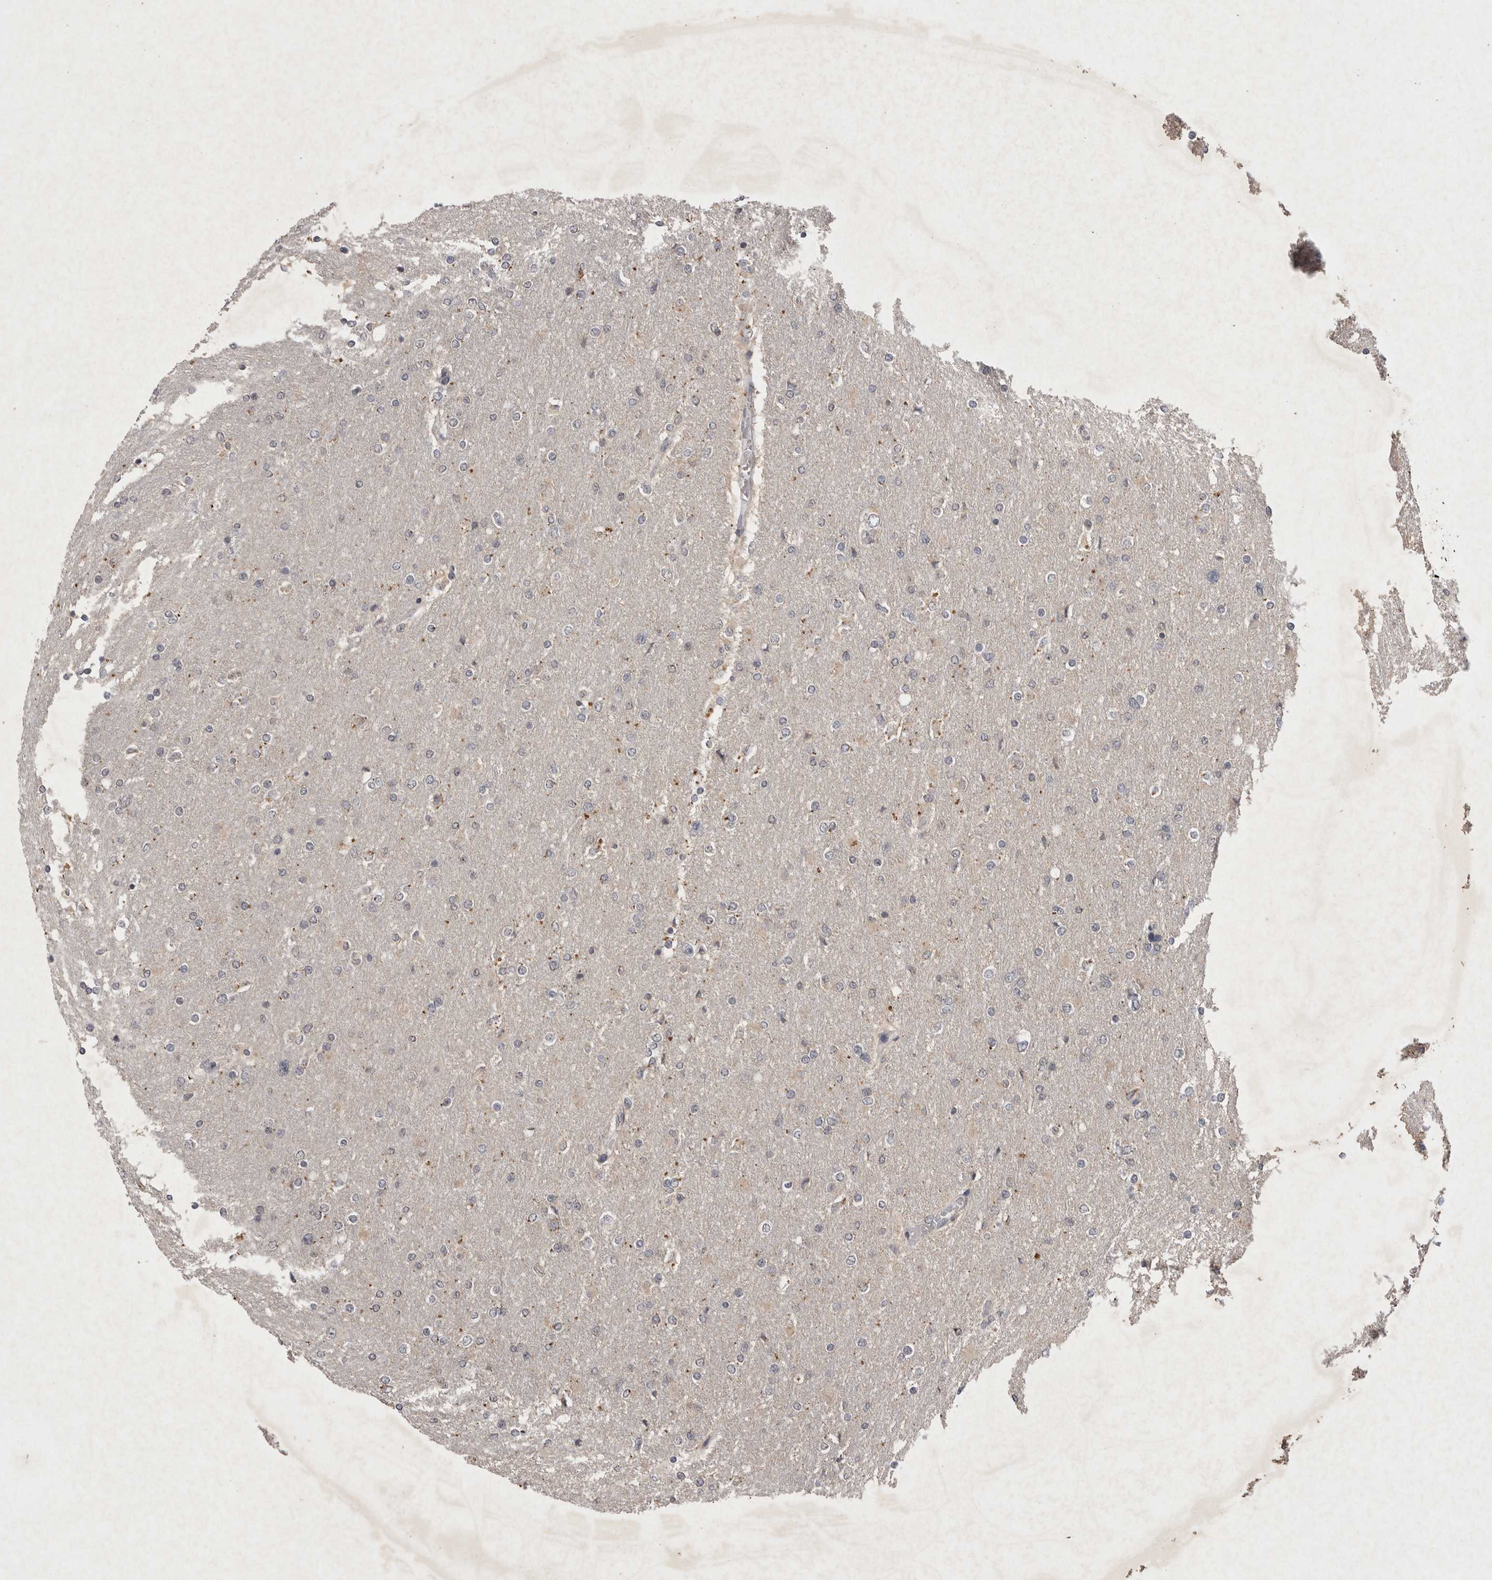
{"staining": {"intensity": "negative", "quantity": "none", "location": "none"}, "tissue": "glioma", "cell_type": "Tumor cells", "image_type": "cancer", "snomed": [{"axis": "morphology", "description": "Glioma, malignant, High grade"}, {"axis": "topography", "description": "Cerebral cortex"}], "caption": "Immunohistochemistry histopathology image of human glioma stained for a protein (brown), which shows no expression in tumor cells.", "gene": "APLNR", "patient": {"sex": "female", "age": 36}}